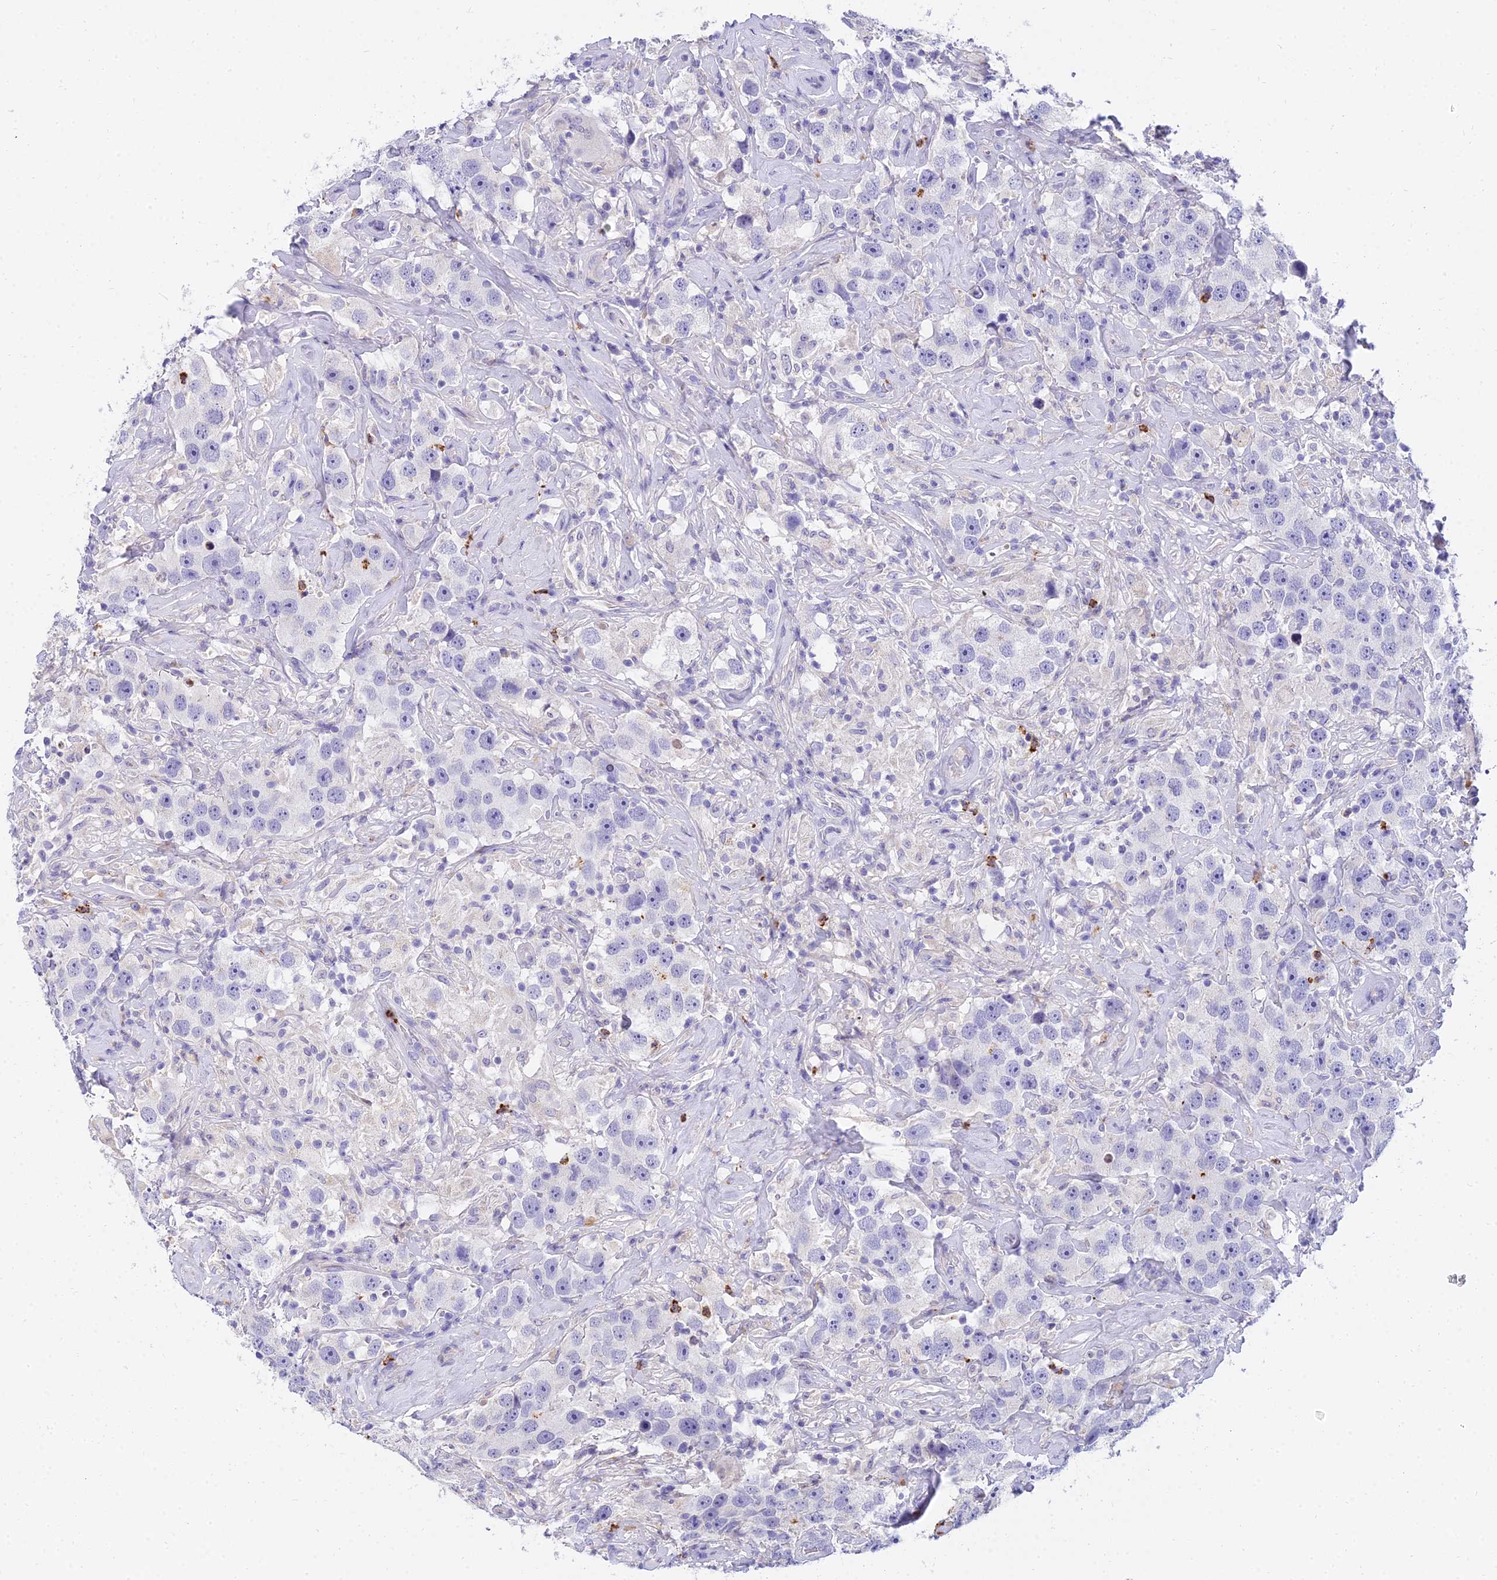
{"staining": {"intensity": "negative", "quantity": "none", "location": "none"}, "tissue": "testis cancer", "cell_type": "Tumor cells", "image_type": "cancer", "snomed": [{"axis": "morphology", "description": "Seminoma, NOS"}, {"axis": "topography", "description": "Testis"}], "caption": "The histopathology image demonstrates no staining of tumor cells in testis seminoma.", "gene": "VWC2L", "patient": {"sex": "male", "age": 49}}